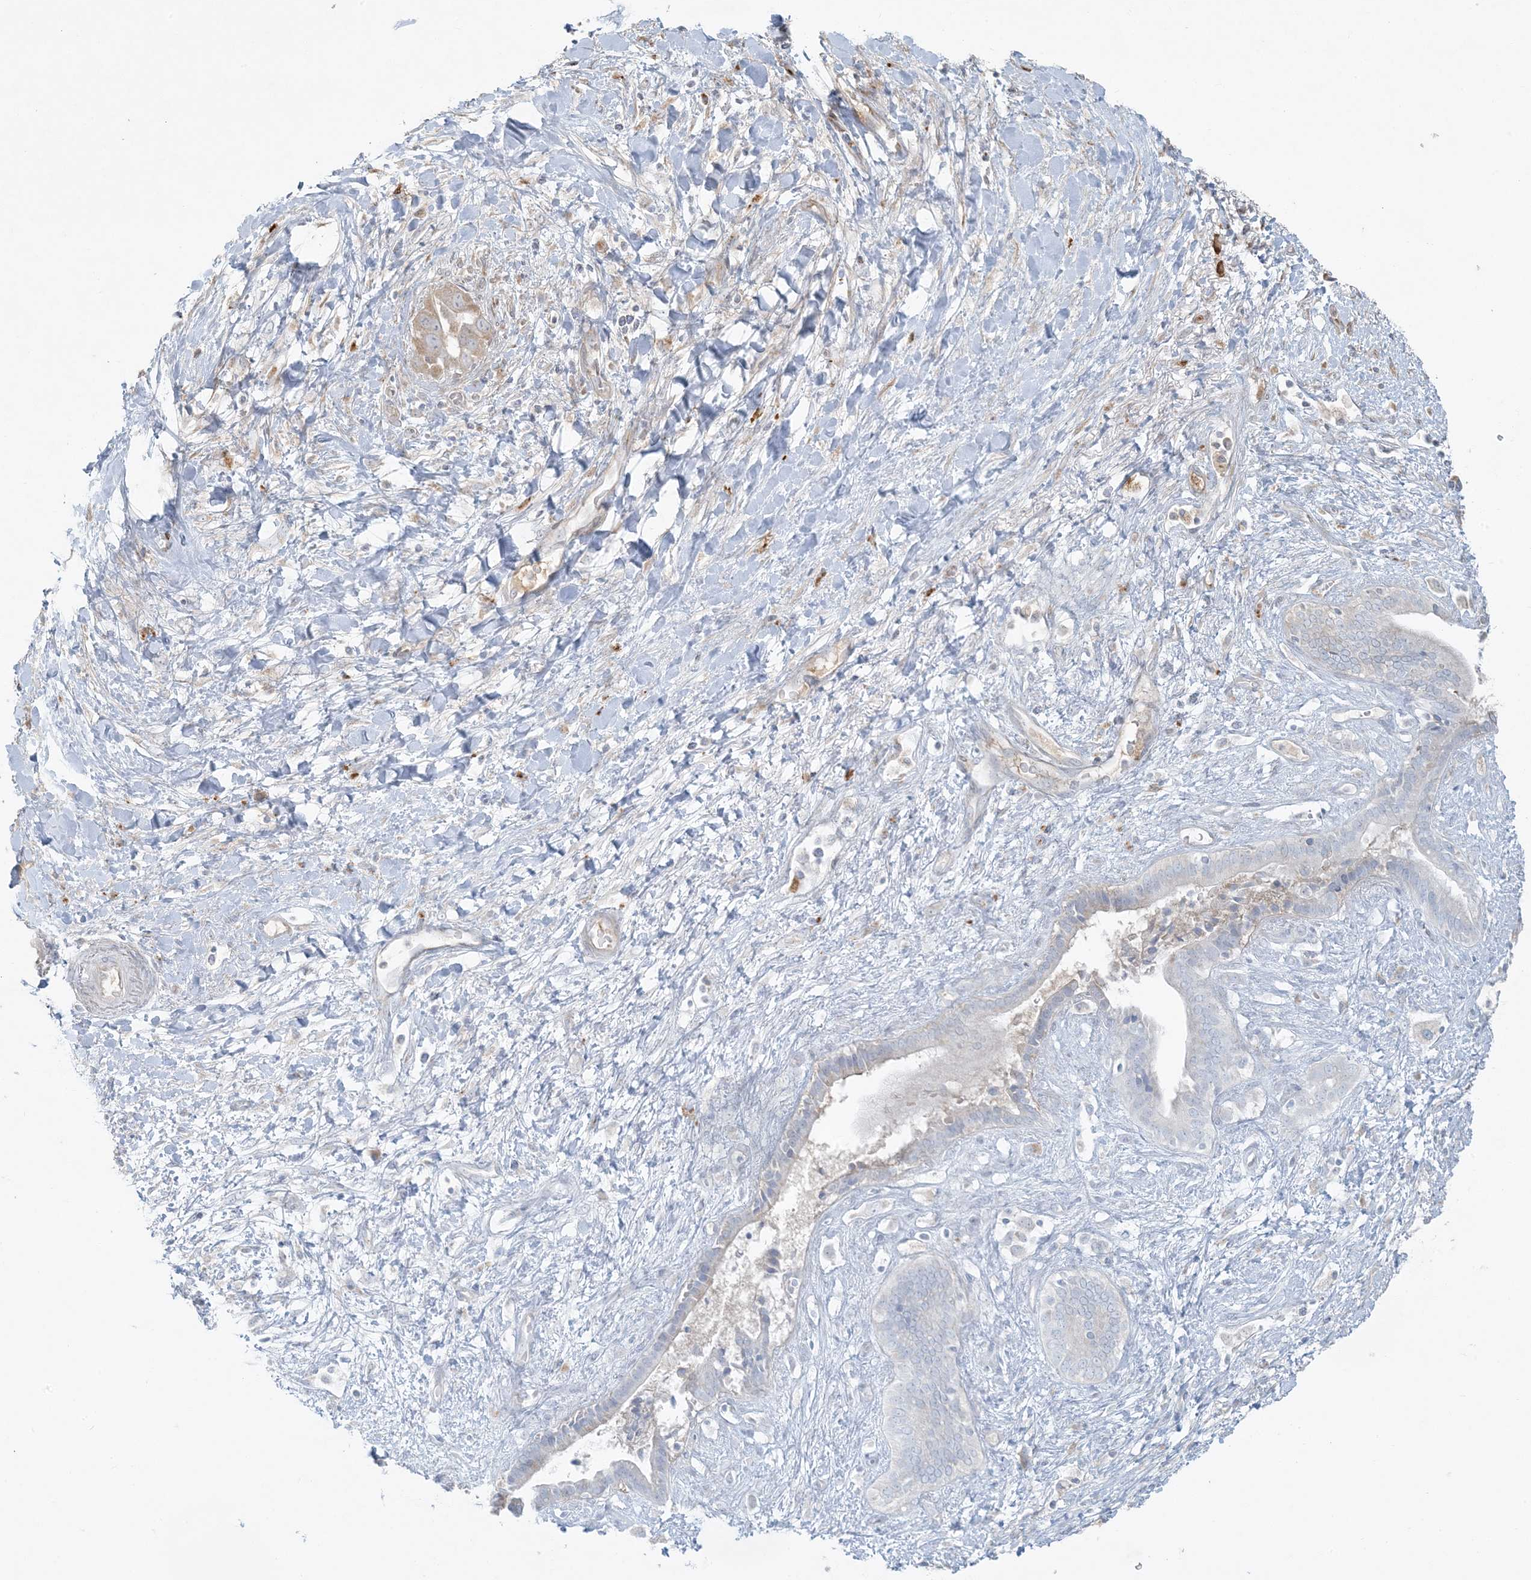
{"staining": {"intensity": "weak", "quantity": "25%-75%", "location": "cytoplasmic/membranous"}, "tissue": "liver cancer", "cell_type": "Tumor cells", "image_type": "cancer", "snomed": [{"axis": "morphology", "description": "Cholangiocarcinoma"}, {"axis": "topography", "description": "Liver"}], "caption": "A histopathology image of human liver cancer (cholangiocarcinoma) stained for a protein exhibits weak cytoplasmic/membranous brown staining in tumor cells.", "gene": "ZNF263", "patient": {"sex": "female", "age": 52}}